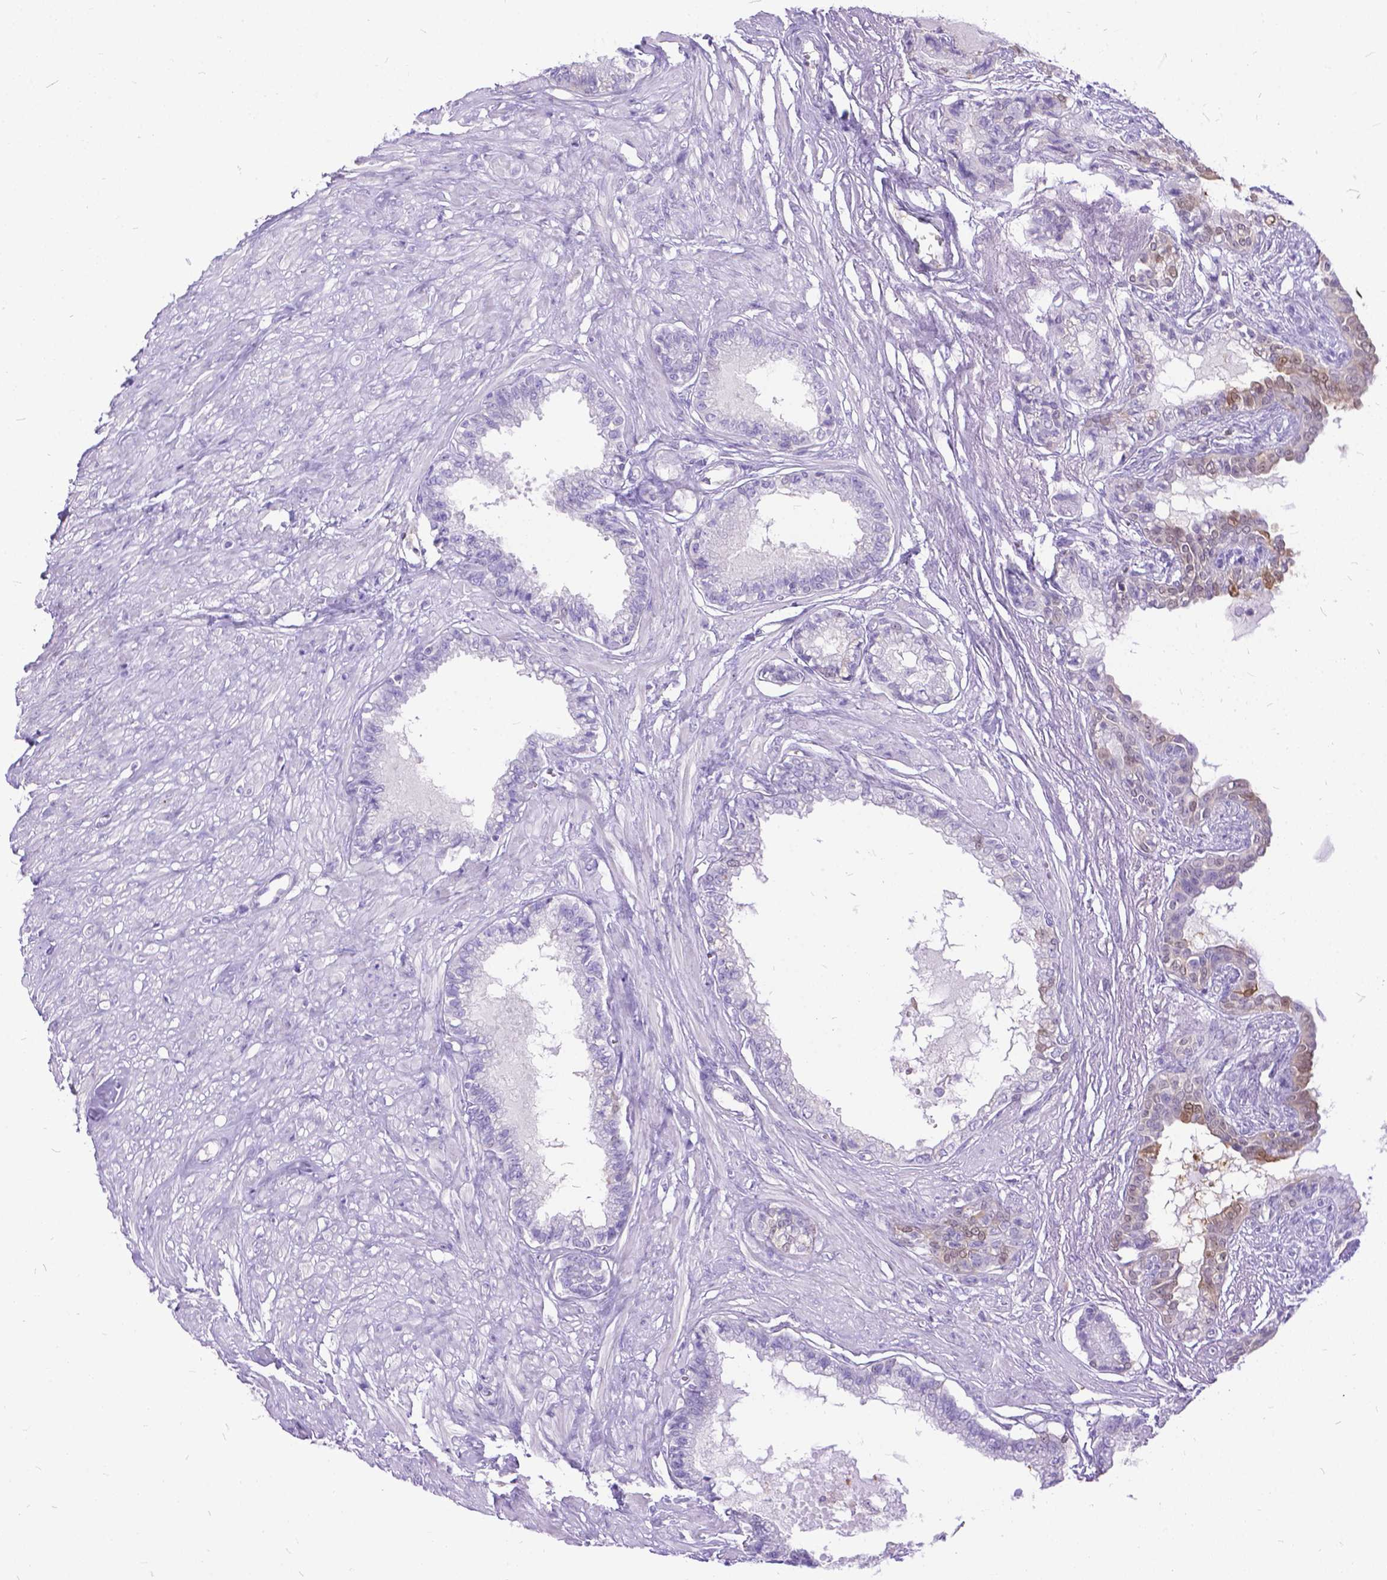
{"staining": {"intensity": "weak", "quantity": "<25%", "location": "nuclear"}, "tissue": "seminal vesicle", "cell_type": "Glandular cells", "image_type": "normal", "snomed": [{"axis": "morphology", "description": "Normal tissue, NOS"}, {"axis": "morphology", "description": "Urothelial carcinoma, NOS"}, {"axis": "topography", "description": "Urinary bladder"}, {"axis": "topography", "description": "Seminal veicle"}], "caption": "This is an IHC image of benign seminal vesicle. There is no positivity in glandular cells.", "gene": "TMEM169", "patient": {"sex": "male", "age": 76}}